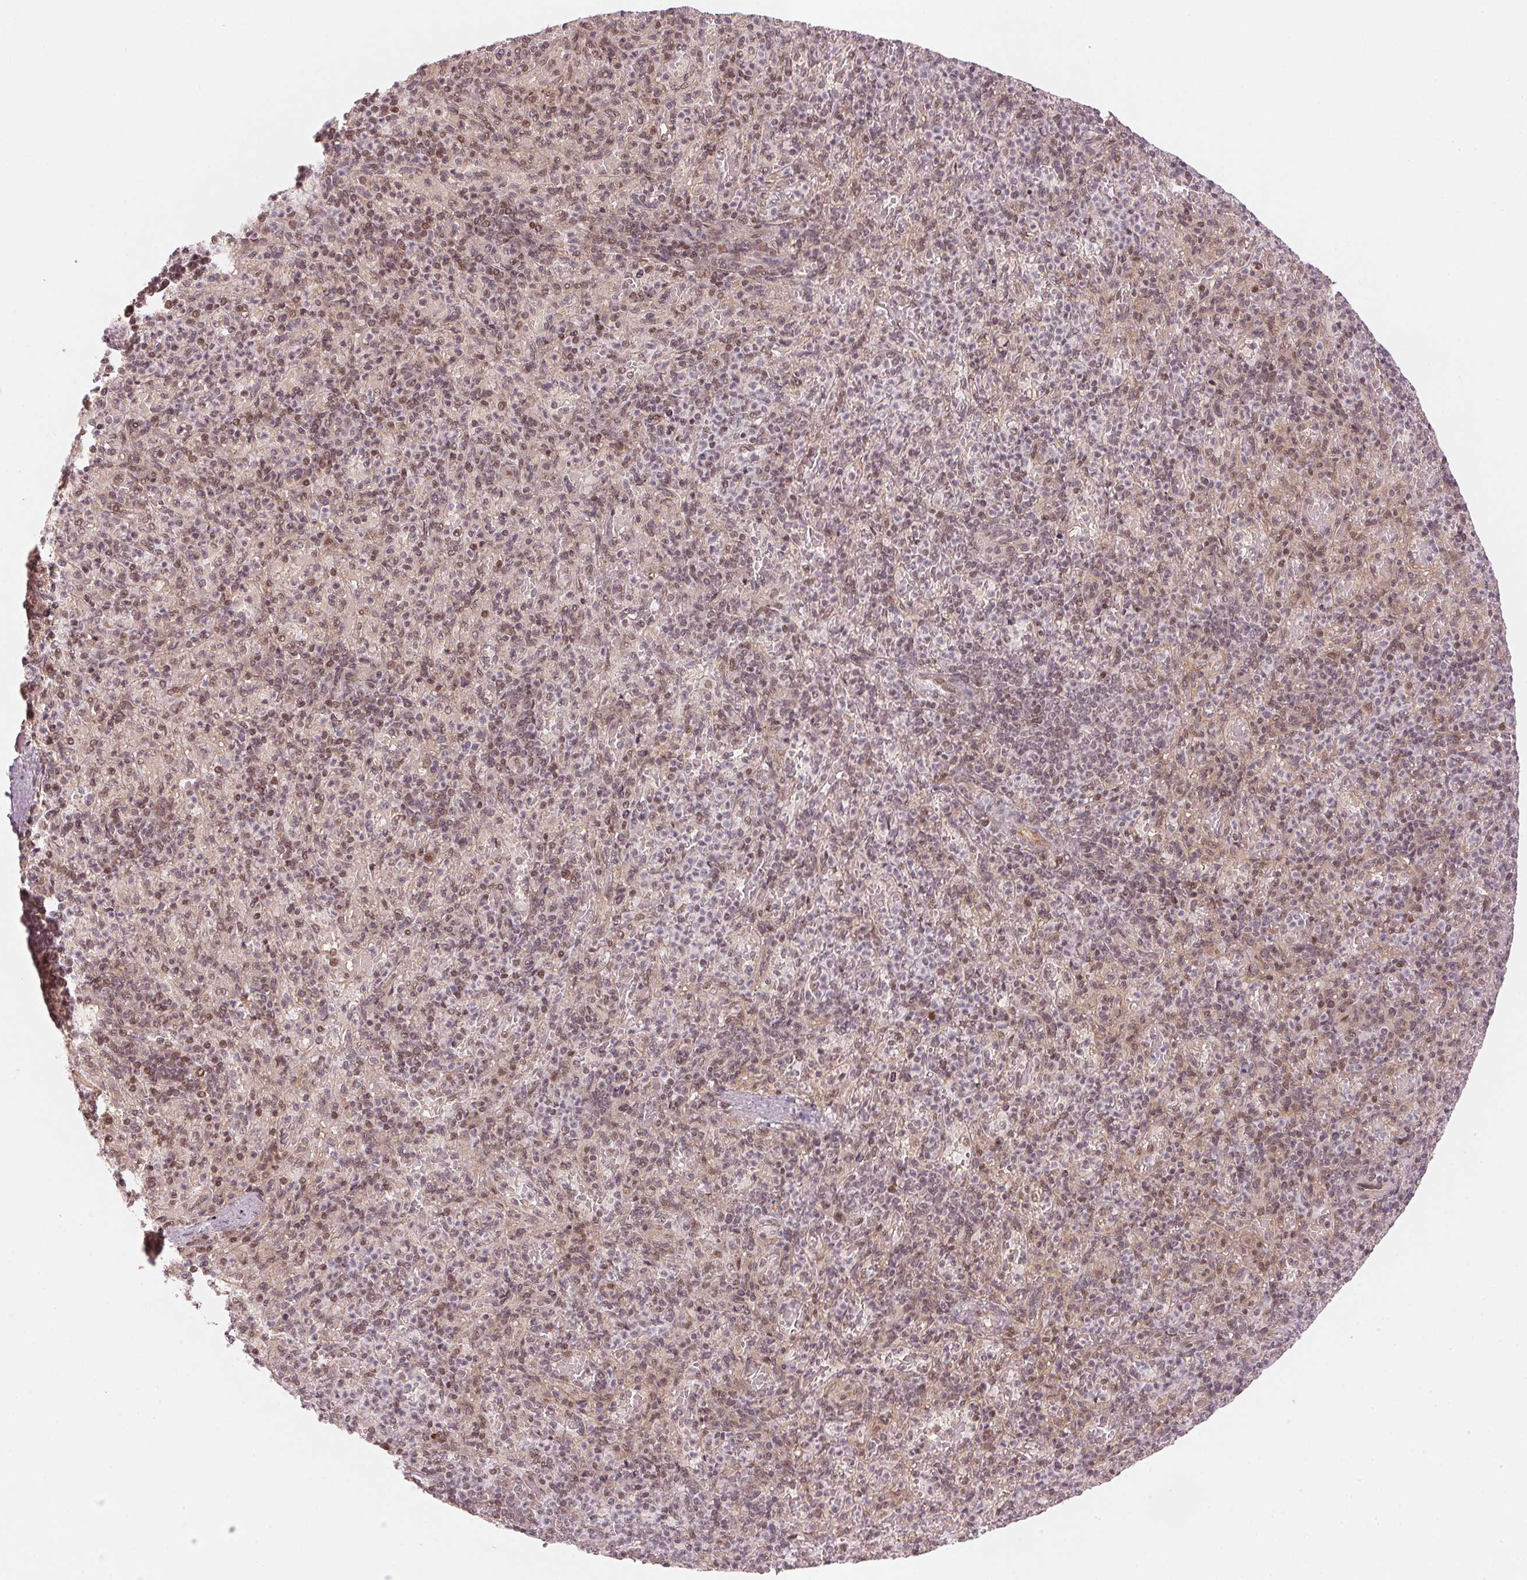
{"staining": {"intensity": "moderate", "quantity": "25%-75%", "location": "nuclear"}, "tissue": "spleen", "cell_type": "Cells in red pulp", "image_type": "normal", "snomed": [{"axis": "morphology", "description": "Normal tissue, NOS"}, {"axis": "topography", "description": "Spleen"}], "caption": "Immunohistochemical staining of benign spleen displays medium levels of moderate nuclear positivity in about 25%-75% of cells in red pulp.", "gene": "KAT6A", "patient": {"sex": "female", "age": 74}}